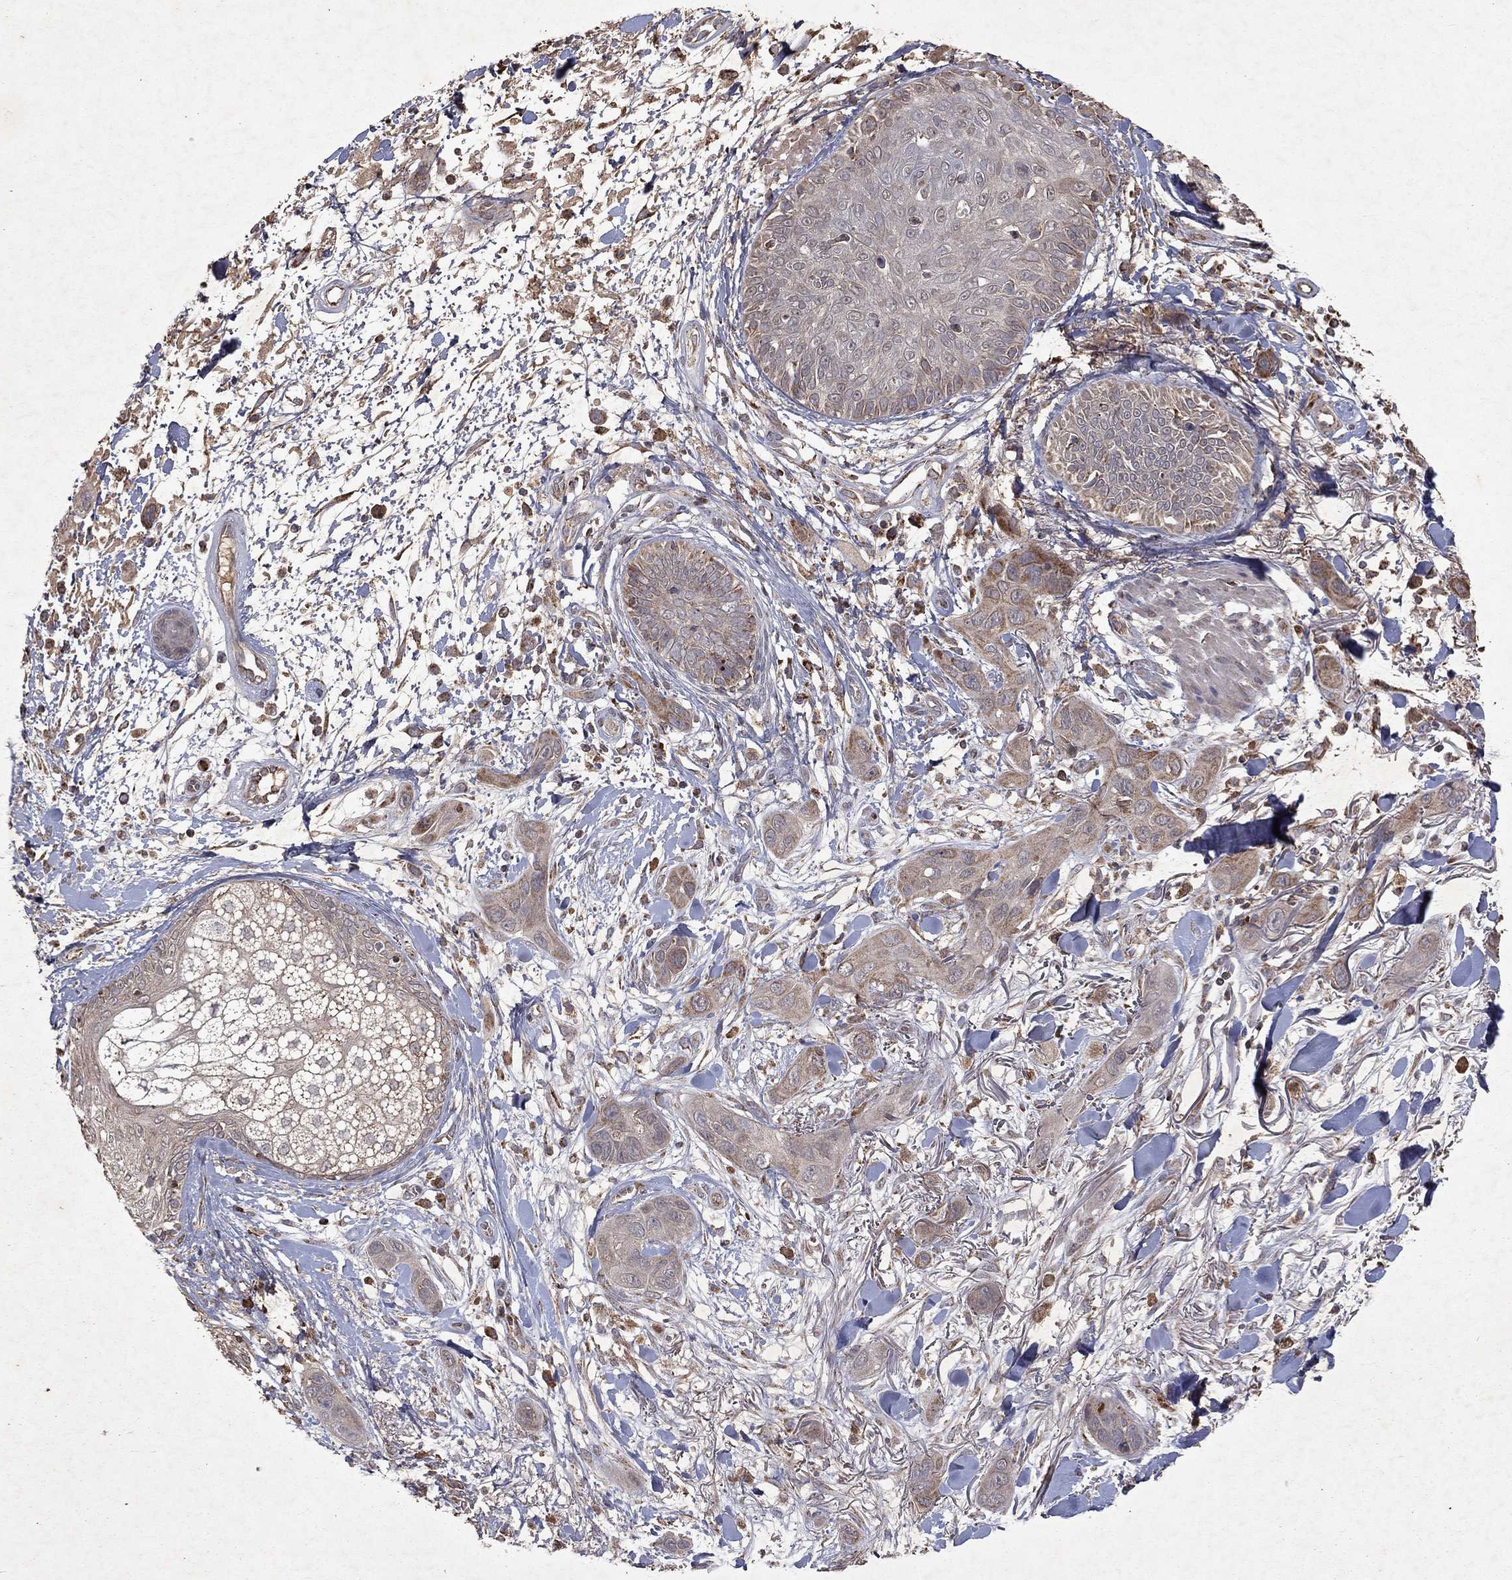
{"staining": {"intensity": "weak", "quantity": "<25%", "location": "cytoplasmic/membranous"}, "tissue": "skin cancer", "cell_type": "Tumor cells", "image_type": "cancer", "snomed": [{"axis": "morphology", "description": "Squamous cell carcinoma, NOS"}, {"axis": "topography", "description": "Skin"}], "caption": "DAB immunohistochemical staining of skin squamous cell carcinoma displays no significant staining in tumor cells.", "gene": "PYROXD2", "patient": {"sex": "male", "age": 78}}